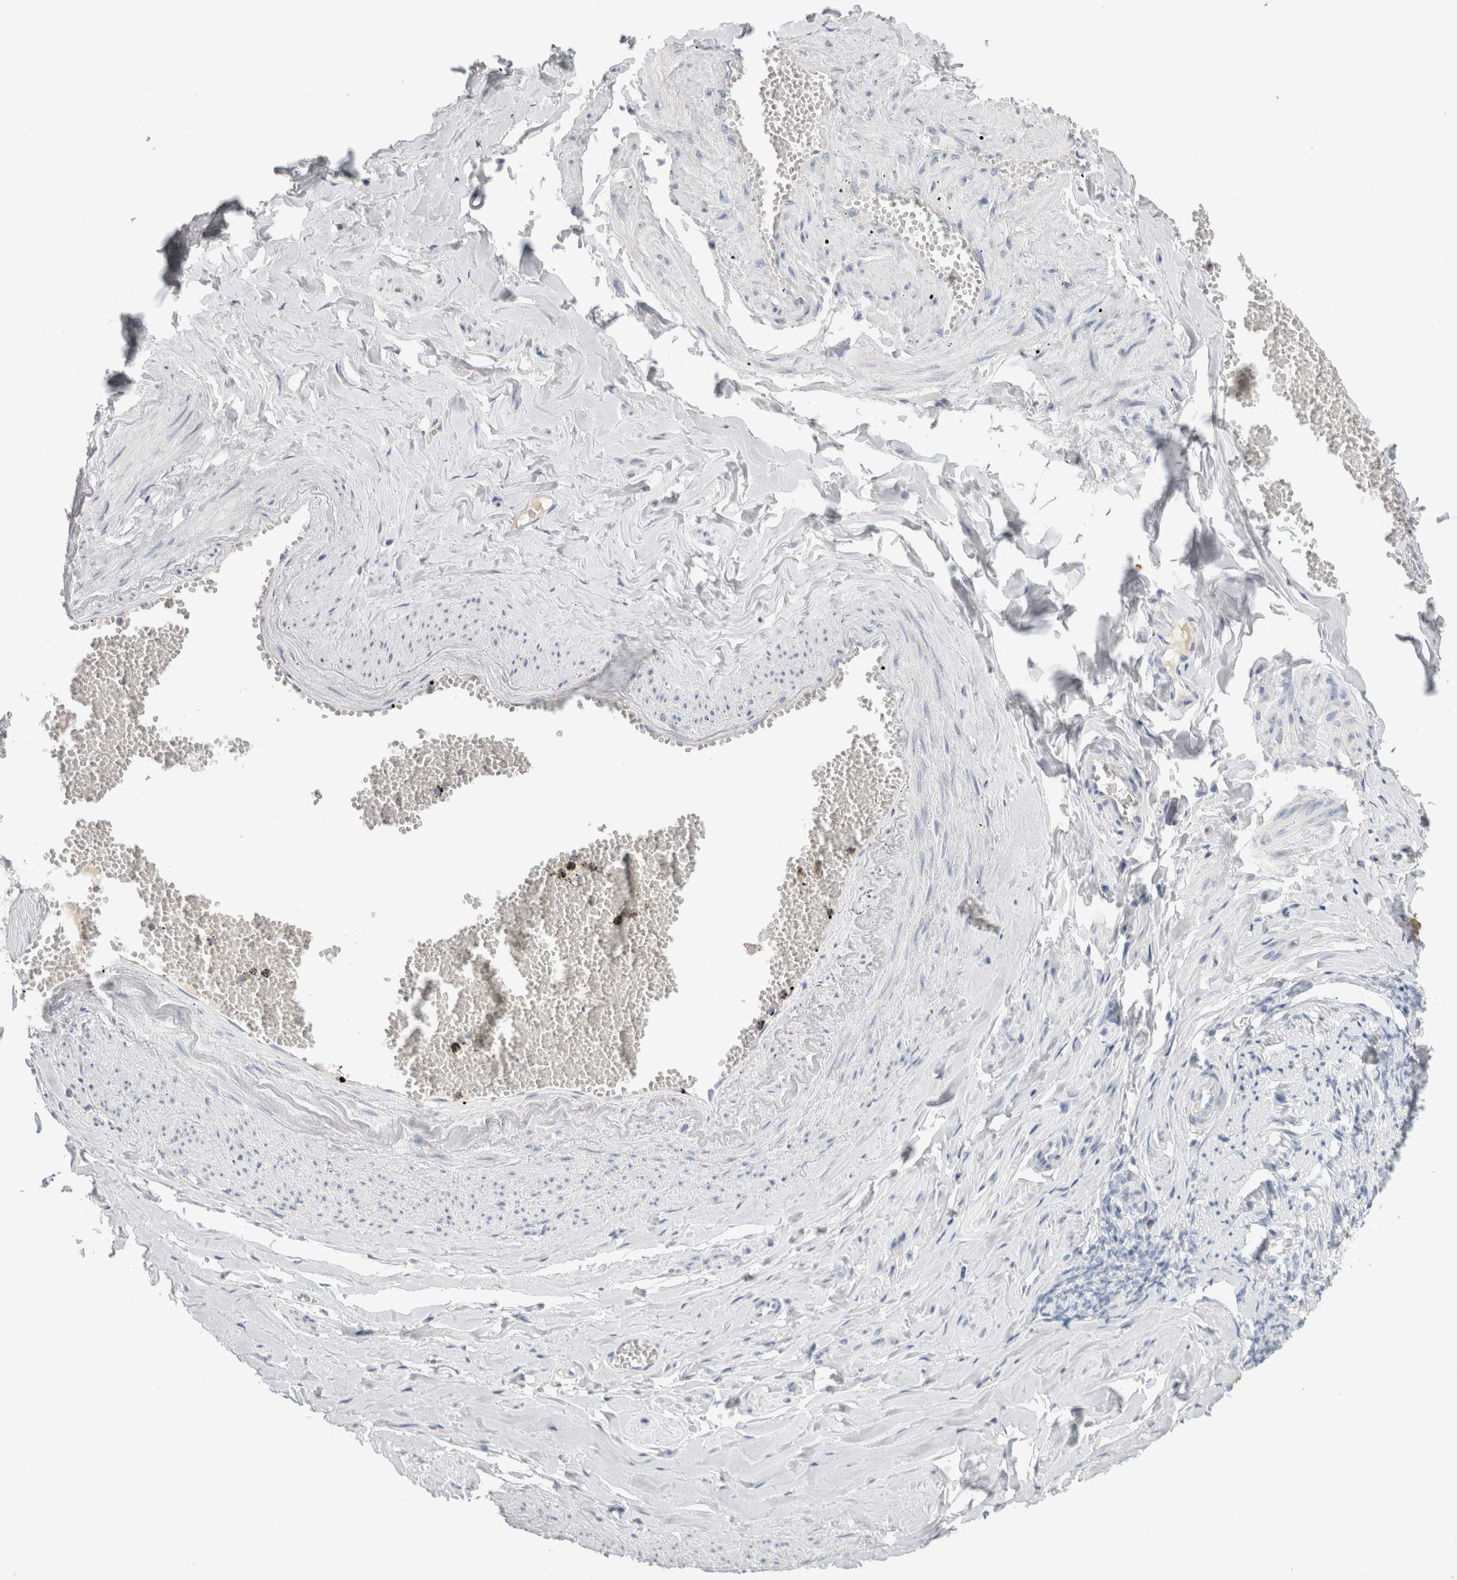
{"staining": {"intensity": "negative", "quantity": "none", "location": "none"}, "tissue": "adipose tissue", "cell_type": "Adipocytes", "image_type": "normal", "snomed": [{"axis": "morphology", "description": "Normal tissue, NOS"}, {"axis": "topography", "description": "Vascular tissue"}, {"axis": "topography", "description": "Fallopian tube"}, {"axis": "topography", "description": "Ovary"}], "caption": "High power microscopy photomicrograph of an immunohistochemistry (IHC) image of normal adipose tissue, revealing no significant staining in adipocytes.", "gene": "LAMP3", "patient": {"sex": "female", "age": 67}}